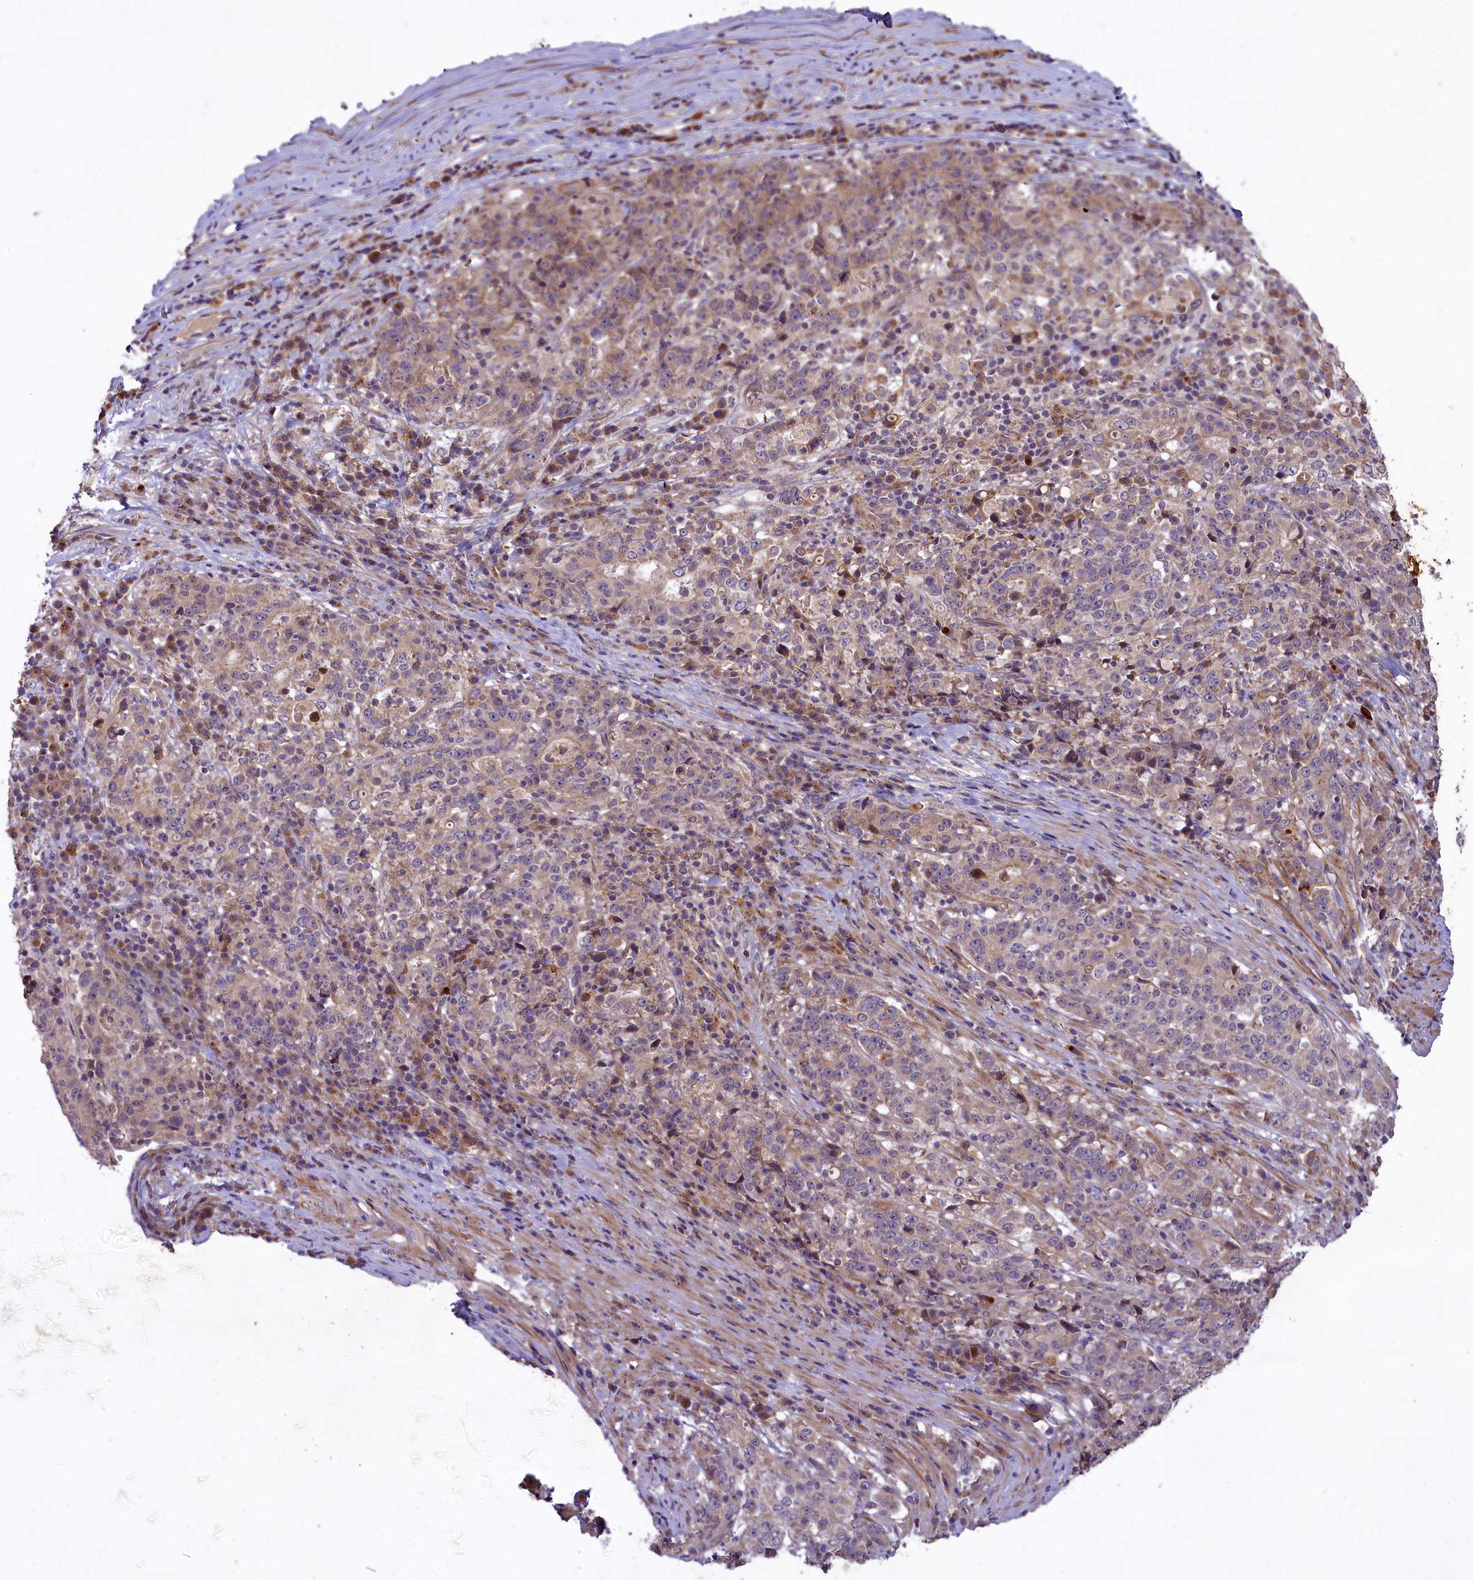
{"staining": {"intensity": "weak", "quantity": "25%-75%", "location": "cytoplasmic/membranous"}, "tissue": "stomach cancer", "cell_type": "Tumor cells", "image_type": "cancer", "snomed": [{"axis": "morphology", "description": "Adenocarcinoma, NOS"}, {"axis": "topography", "description": "Stomach"}], "caption": "Human stomach cancer (adenocarcinoma) stained with a brown dye exhibits weak cytoplasmic/membranous positive staining in about 25%-75% of tumor cells.", "gene": "MEMO1", "patient": {"sex": "male", "age": 59}}